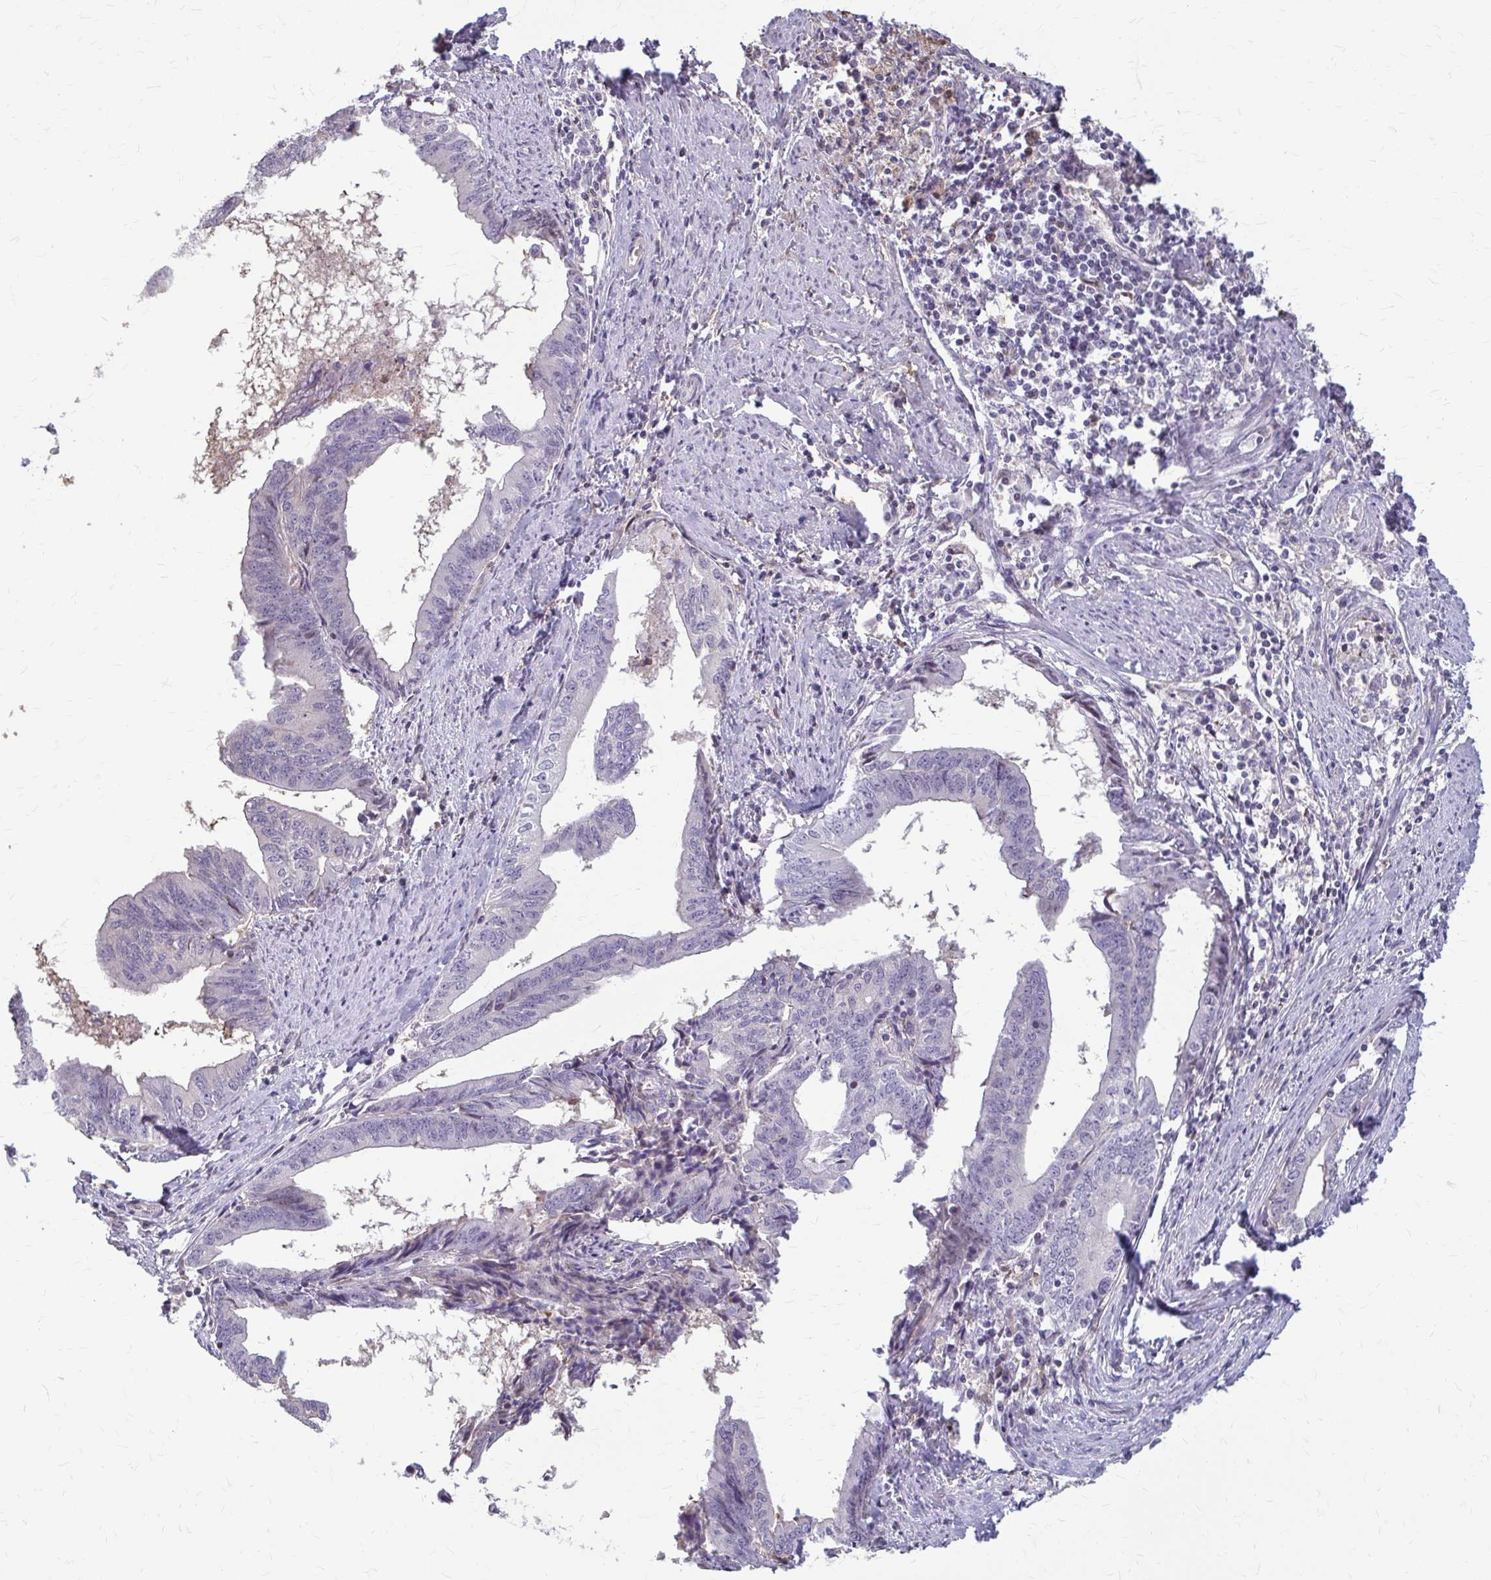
{"staining": {"intensity": "negative", "quantity": "none", "location": "none"}, "tissue": "endometrial cancer", "cell_type": "Tumor cells", "image_type": "cancer", "snomed": [{"axis": "morphology", "description": "Adenocarcinoma, NOS"}, {"axis": "topography", "description": "Endometrium"}], "caption": "Tumor cells are negative for protein expression in human endometrial cancer (adenocarcinoma).", "gene": "ZNF34", "patient": {"sex": "female", "age": 65}}